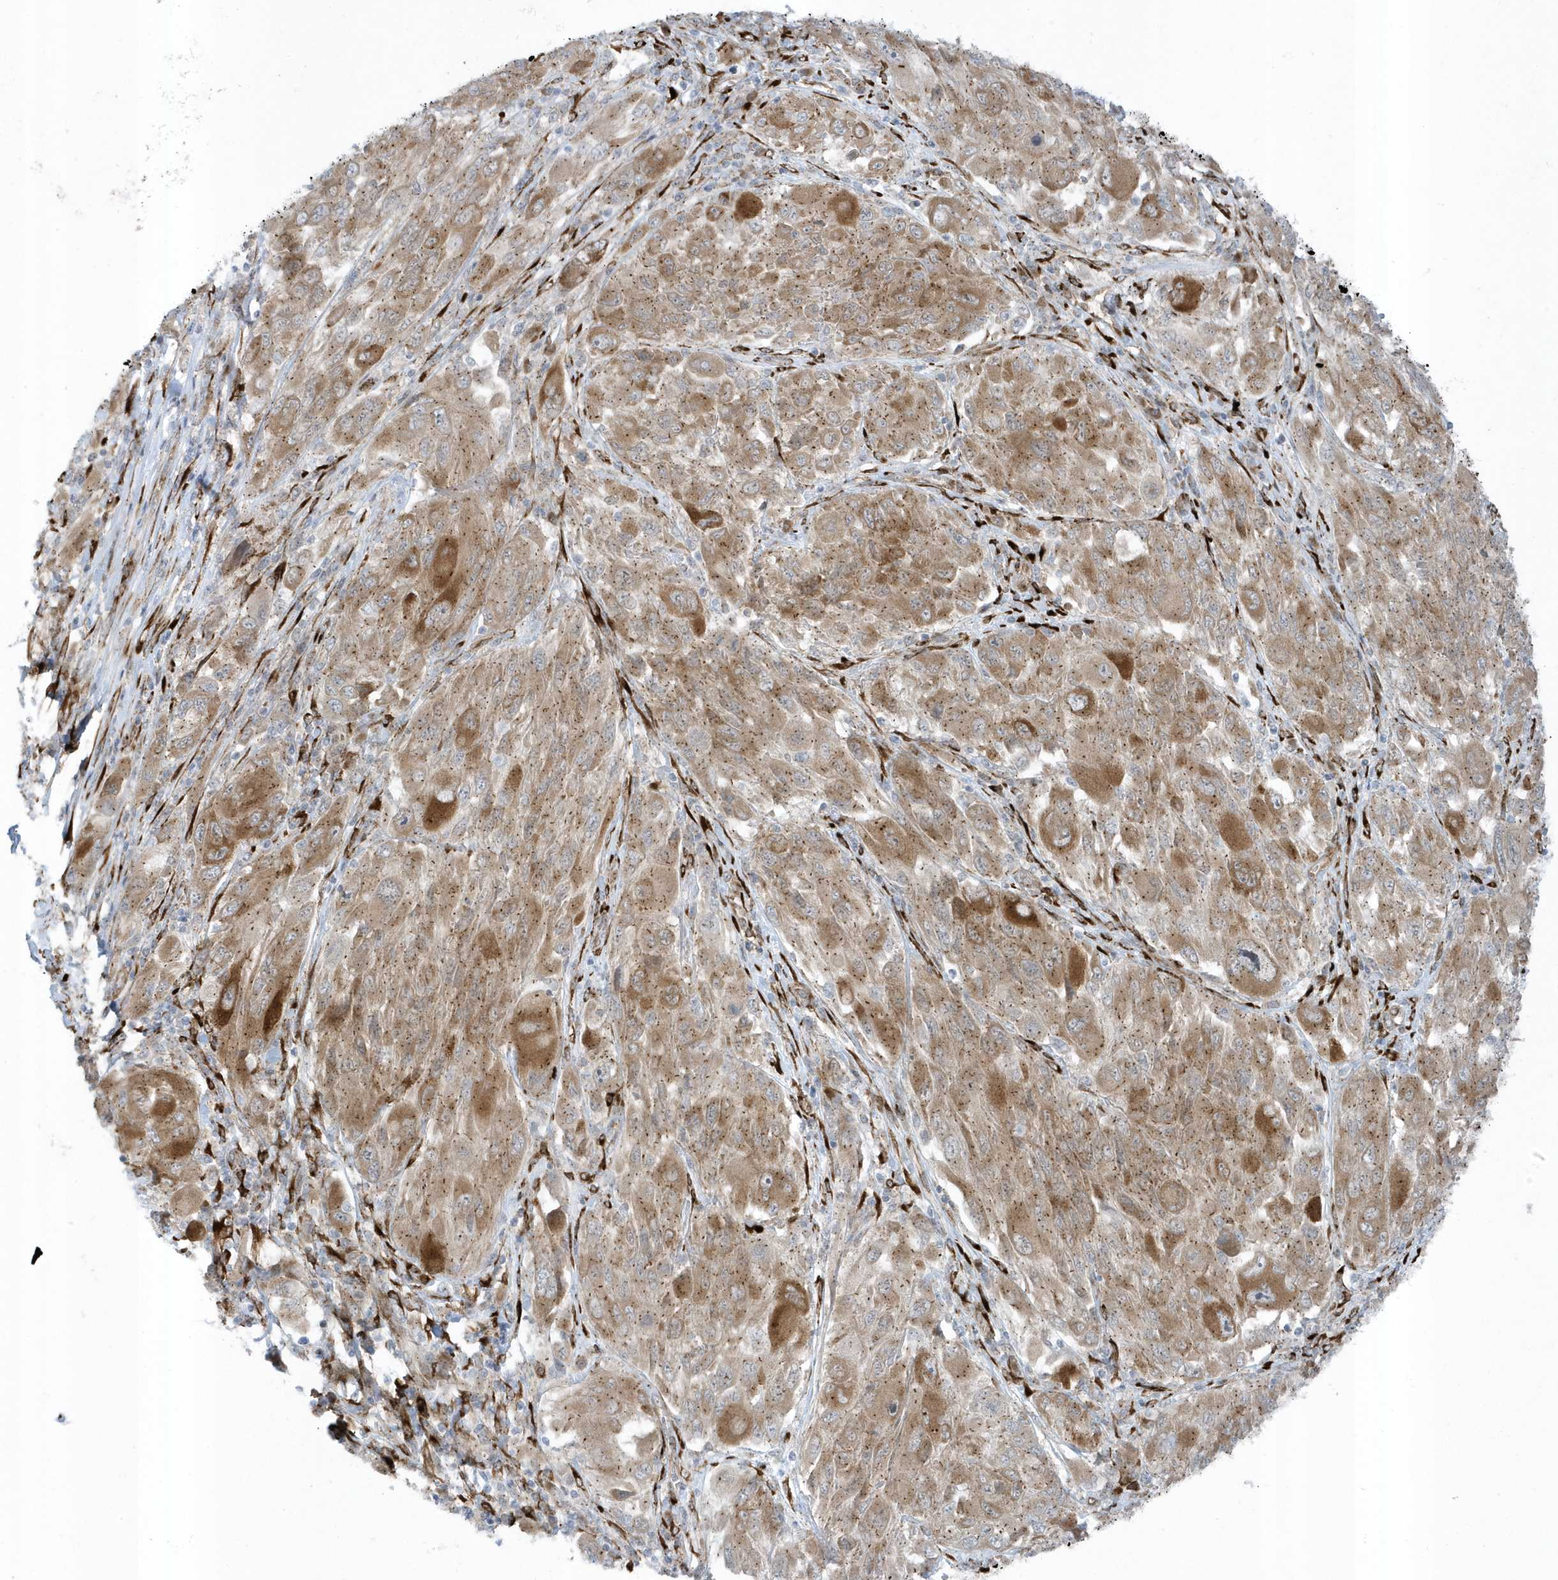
{"staining": {"intensity": "moderate", "quantity": ">75%", "location": "cytoplasmic/membranous"}, "tissue": "melanoma", "cell_type": "Tumor cells", "image_type": "cancer", "snomed": [{"axis": "morphology", "description": "Malignant melanoma, NOS"}, {"axis": "topography", "description": "Skin"}], "caption": "Immunohistochemistry (IHC) of human melanoma reveals medium levels of moderate cytoplasmic/membranous positivity in approximately >75% of tumor cells.", "gene": "FAM98A", "patient": {"sex": "female", "age": 91}}